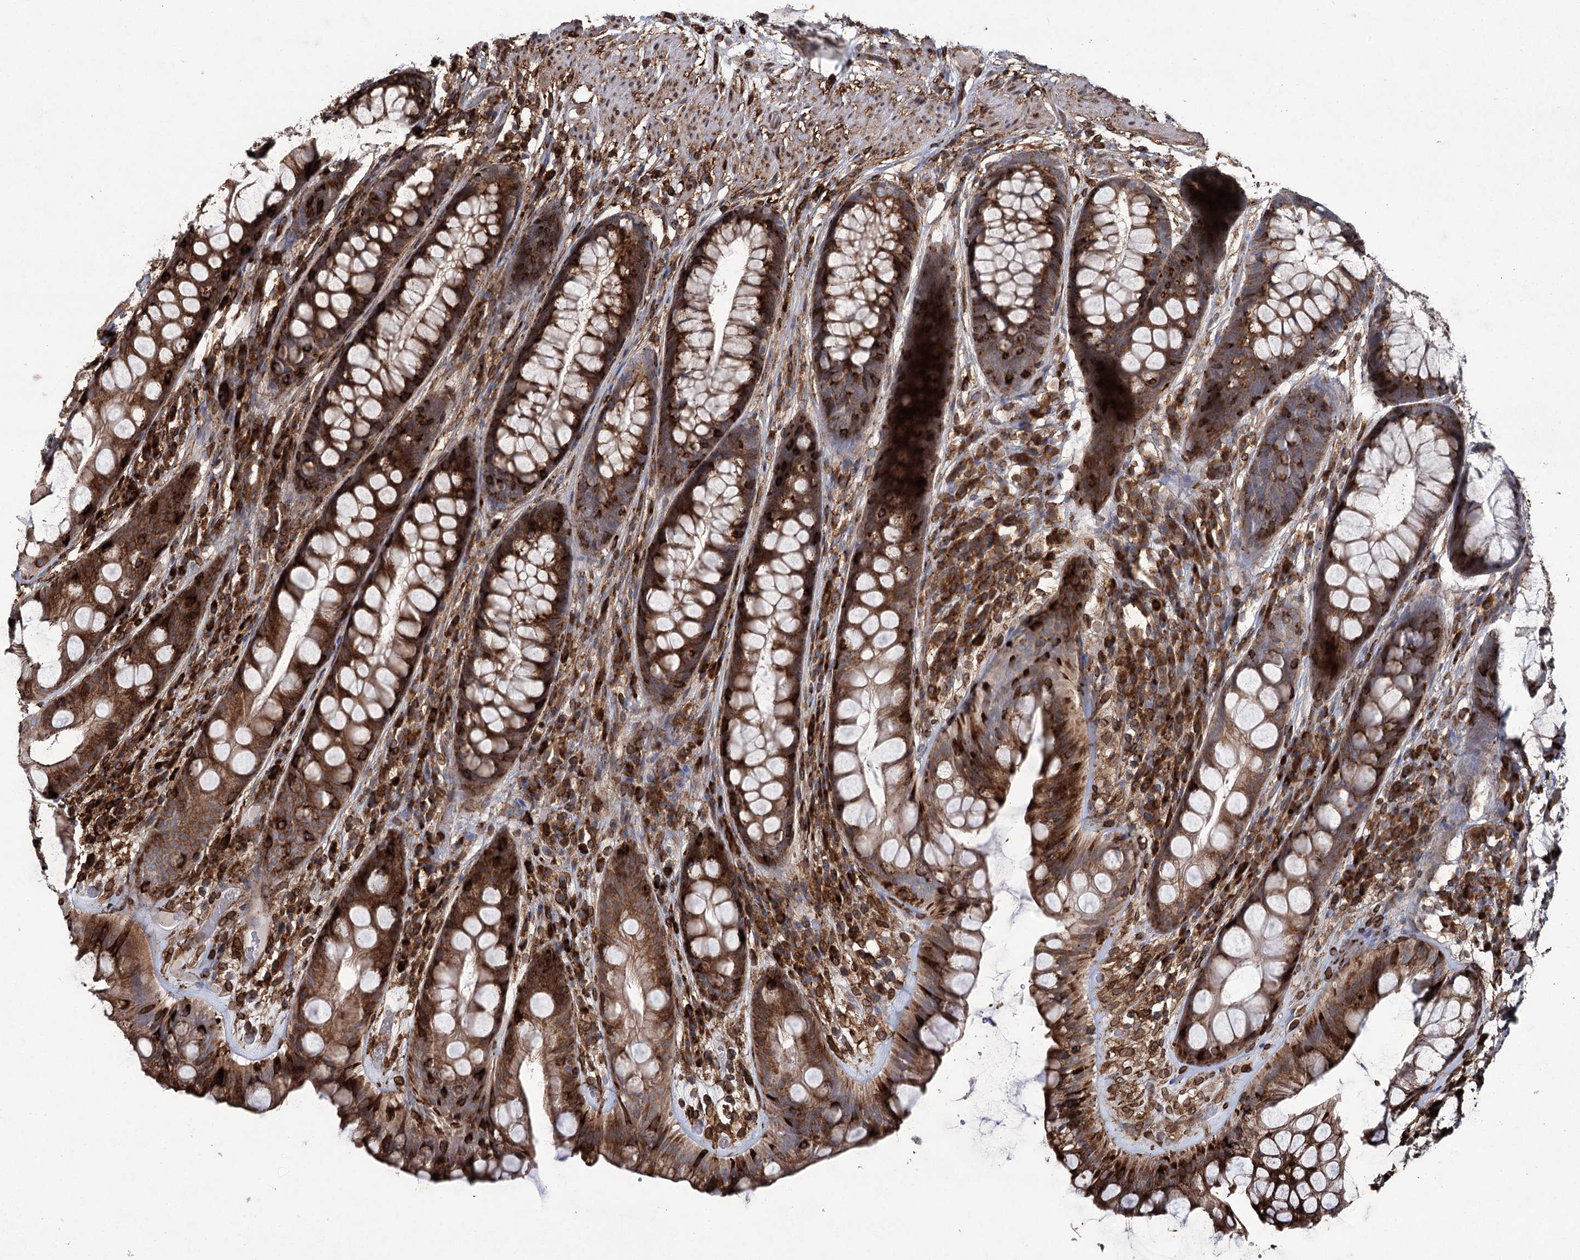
{"staining": {"intensity": "strong", "quantity": "25%-75%", "location": "cytoplasmic/membranous"}, "tissue": "rectum", "cell_type": "Glandular cells", "image_type": "normal", "snomed": [{"axis": "morphology", "description": "Normal tissue, NOS"}, {"axis": "topography", "description": "Rectum"}], "caption": "A histopathology image showing strong cytoplasmic/membranous staining in about 25%-75% of glandular cells in normal rectum, as visualized by brown immunohistochemical staining.", "gene": "DCUN1D4", "patient": {"sex": "male", "age": 74}}